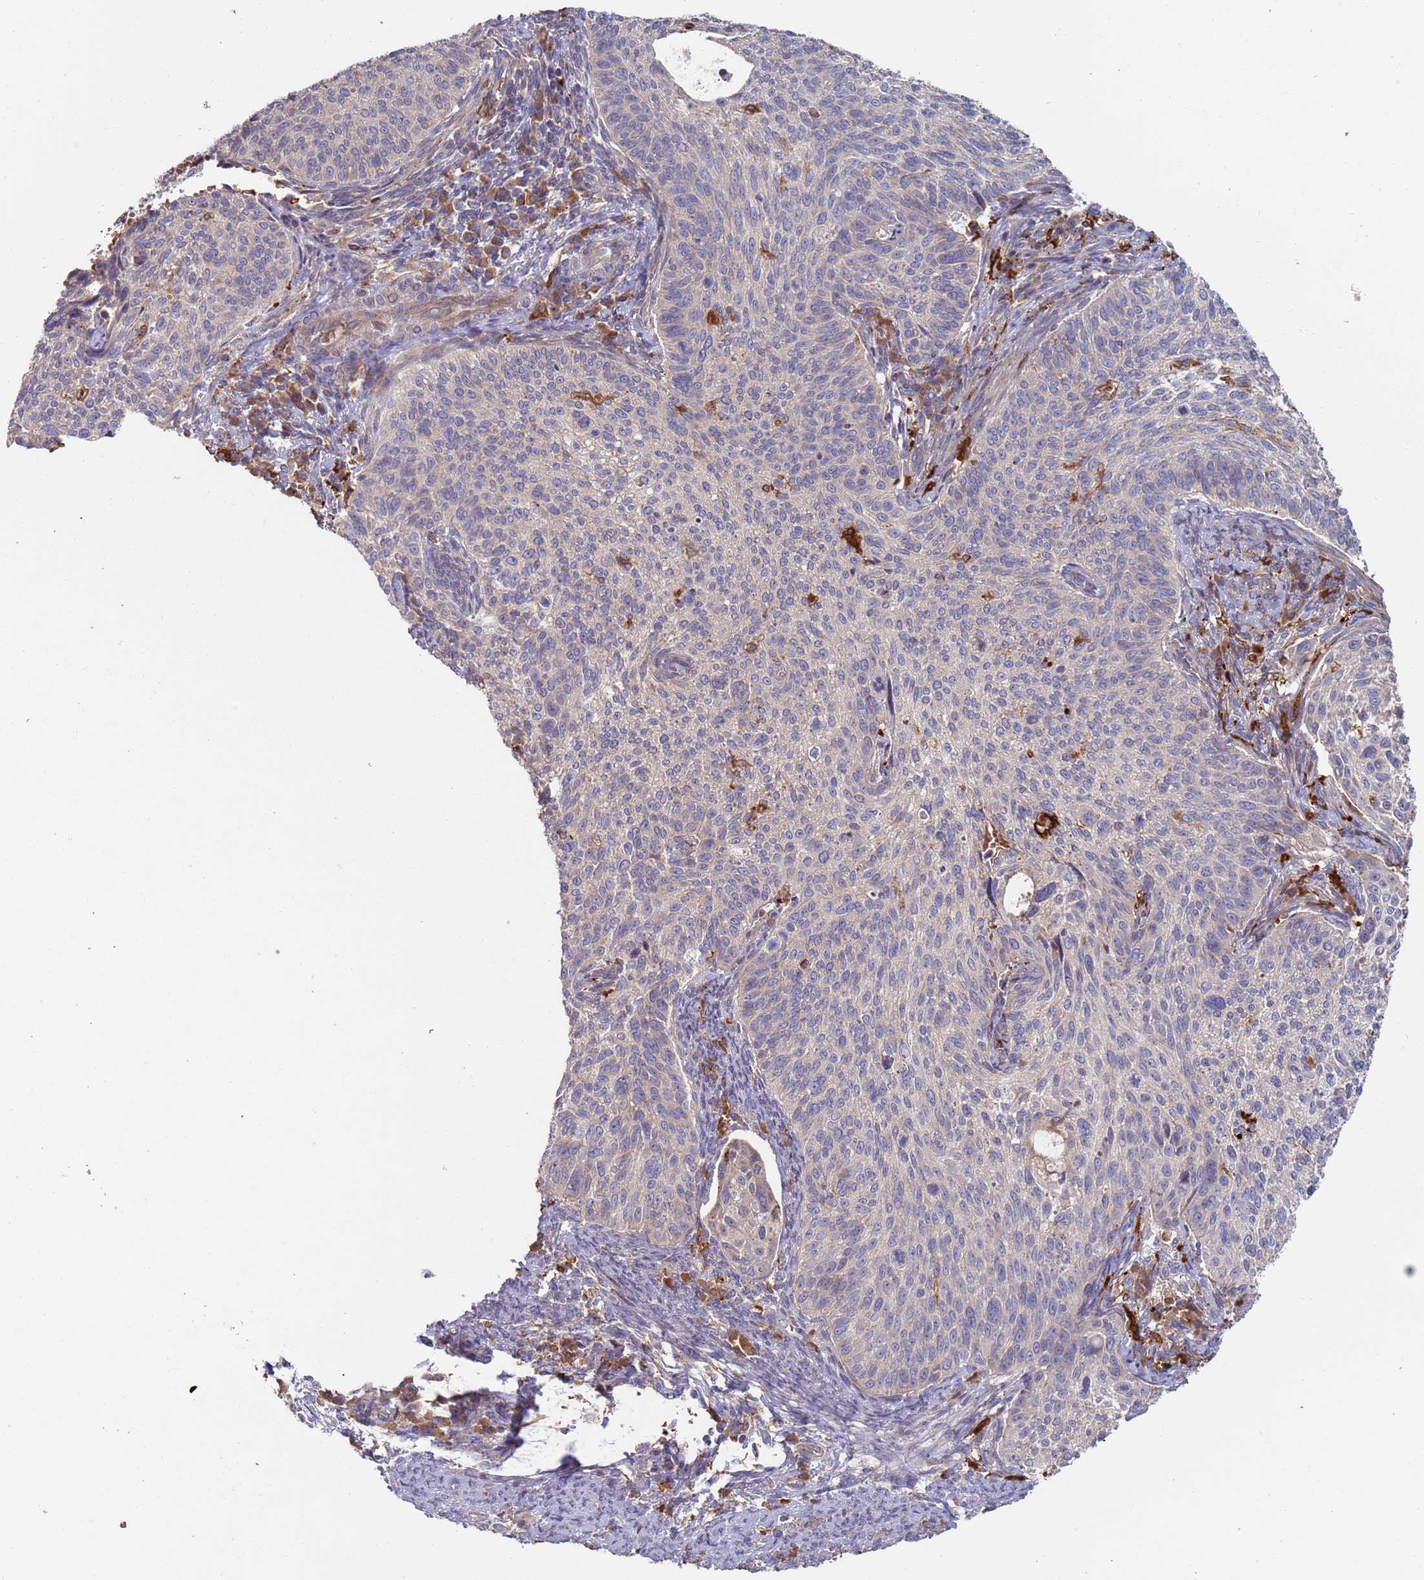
{"staining": {"intensity": "negative", "quantity": "none", "location": "none"}, "tissue": "cervical cancer", "cell_type": "Tumor cells", "image_type": "cancer", "snomed": [{"axis": "morphology", "description": "Squamous cell carcinoma, NOS"}, {"axis": "topography", "description": "Cervix"}], "caption": "Immunohistochemical staining of cervical cancer (squamous cell carcinoma) exhibits no significant staining in tumor cells.", "gene": "MALRD1", "patient": {"sex": "female", "age": 70}}